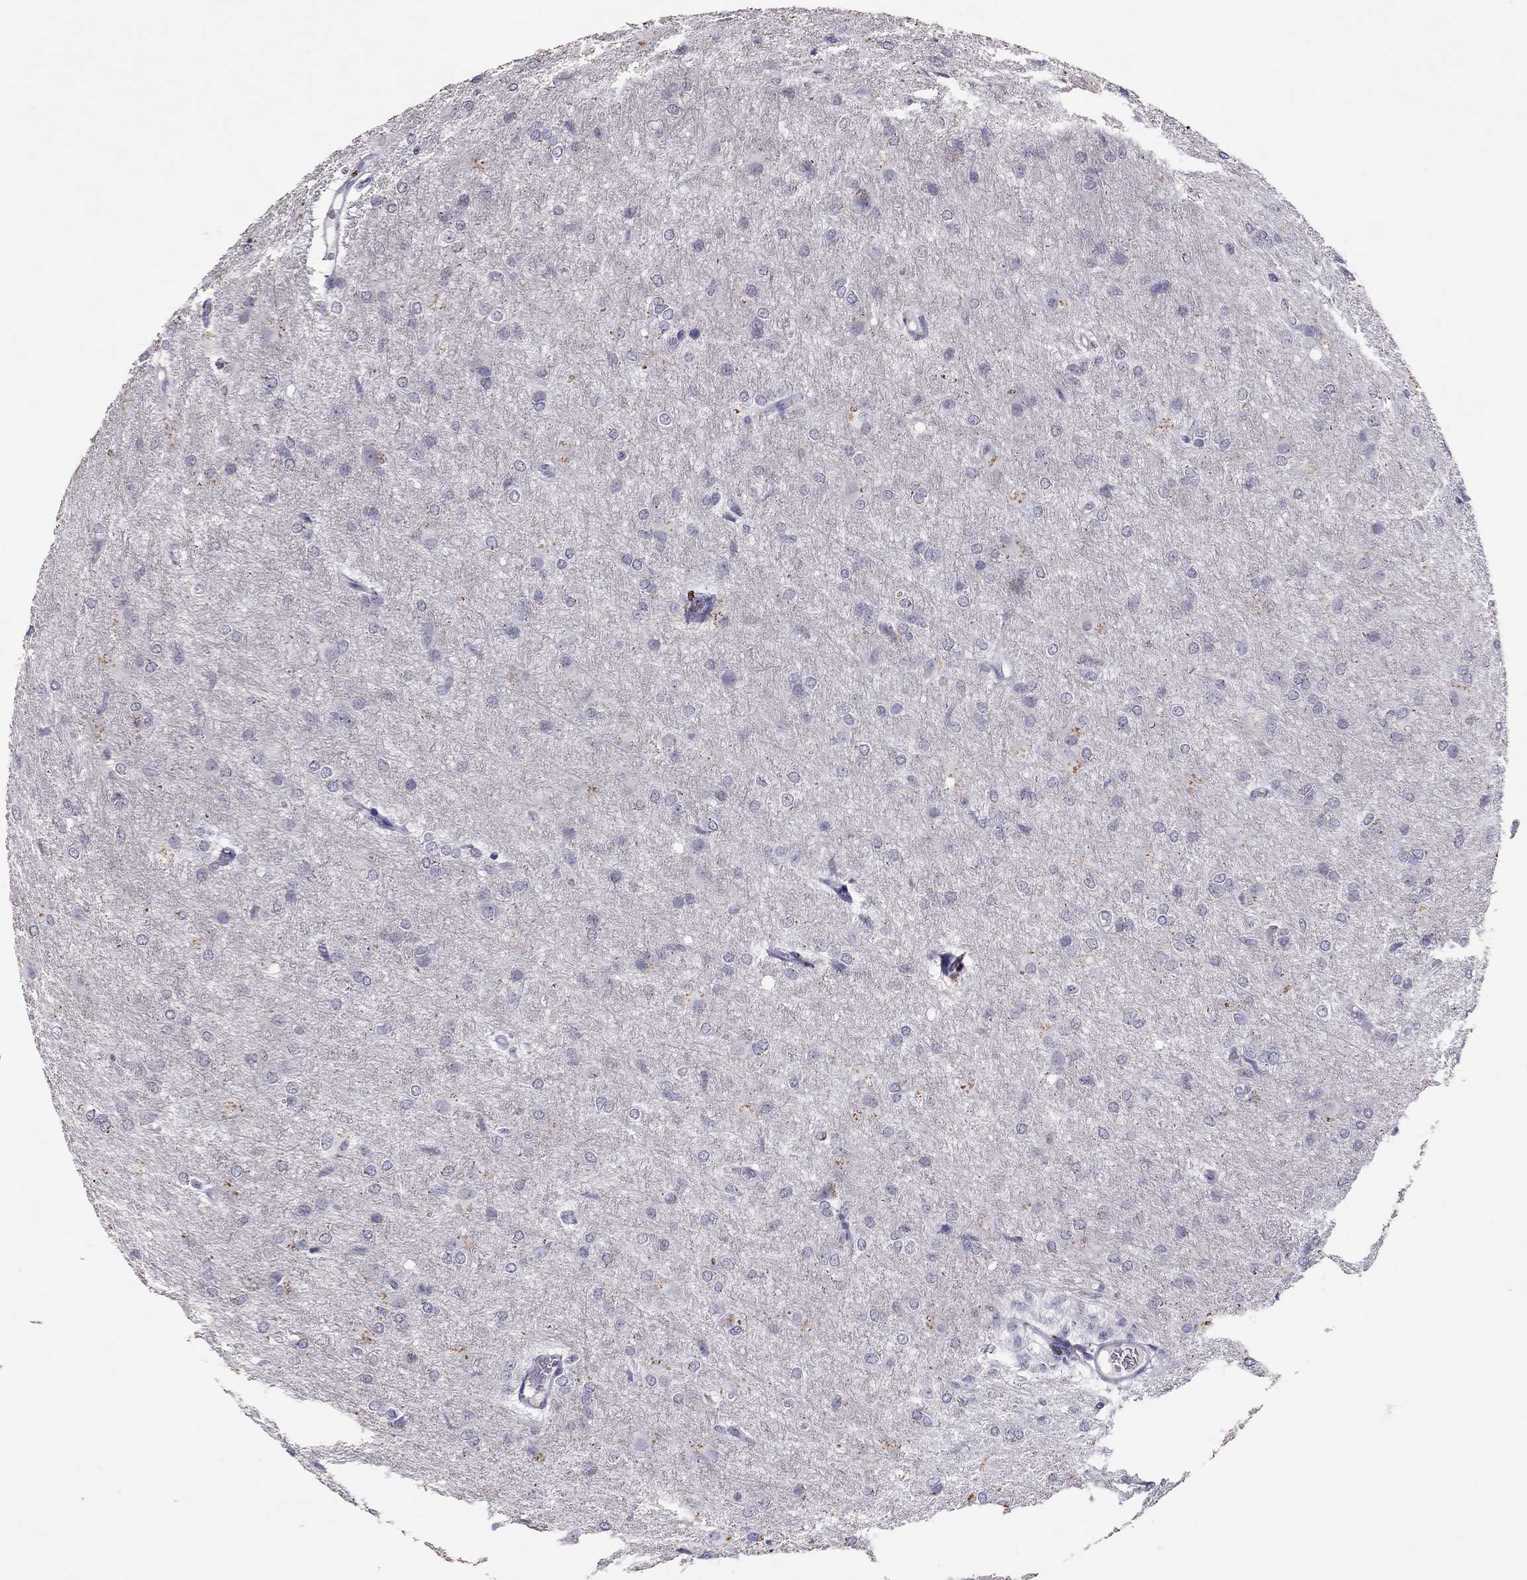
{"staining": {"intensity": "negative", "quantity": "none", "location": "none"}, "tissue": "glioma", "cell_type": "Tumor cells", "image_type": "cancer", "snomed": [{"axis": "morphology", "description": "Glioma, malignant, High grade"}, {"axis": "topography", "description": "Brain"}], "caption": "This is a image of immunohistochemistry (IHC) staining of glioma, which shows no staining in tumor cells.", "gene": "PSMB11", "patient": {"sex": "male", "age": 68}}